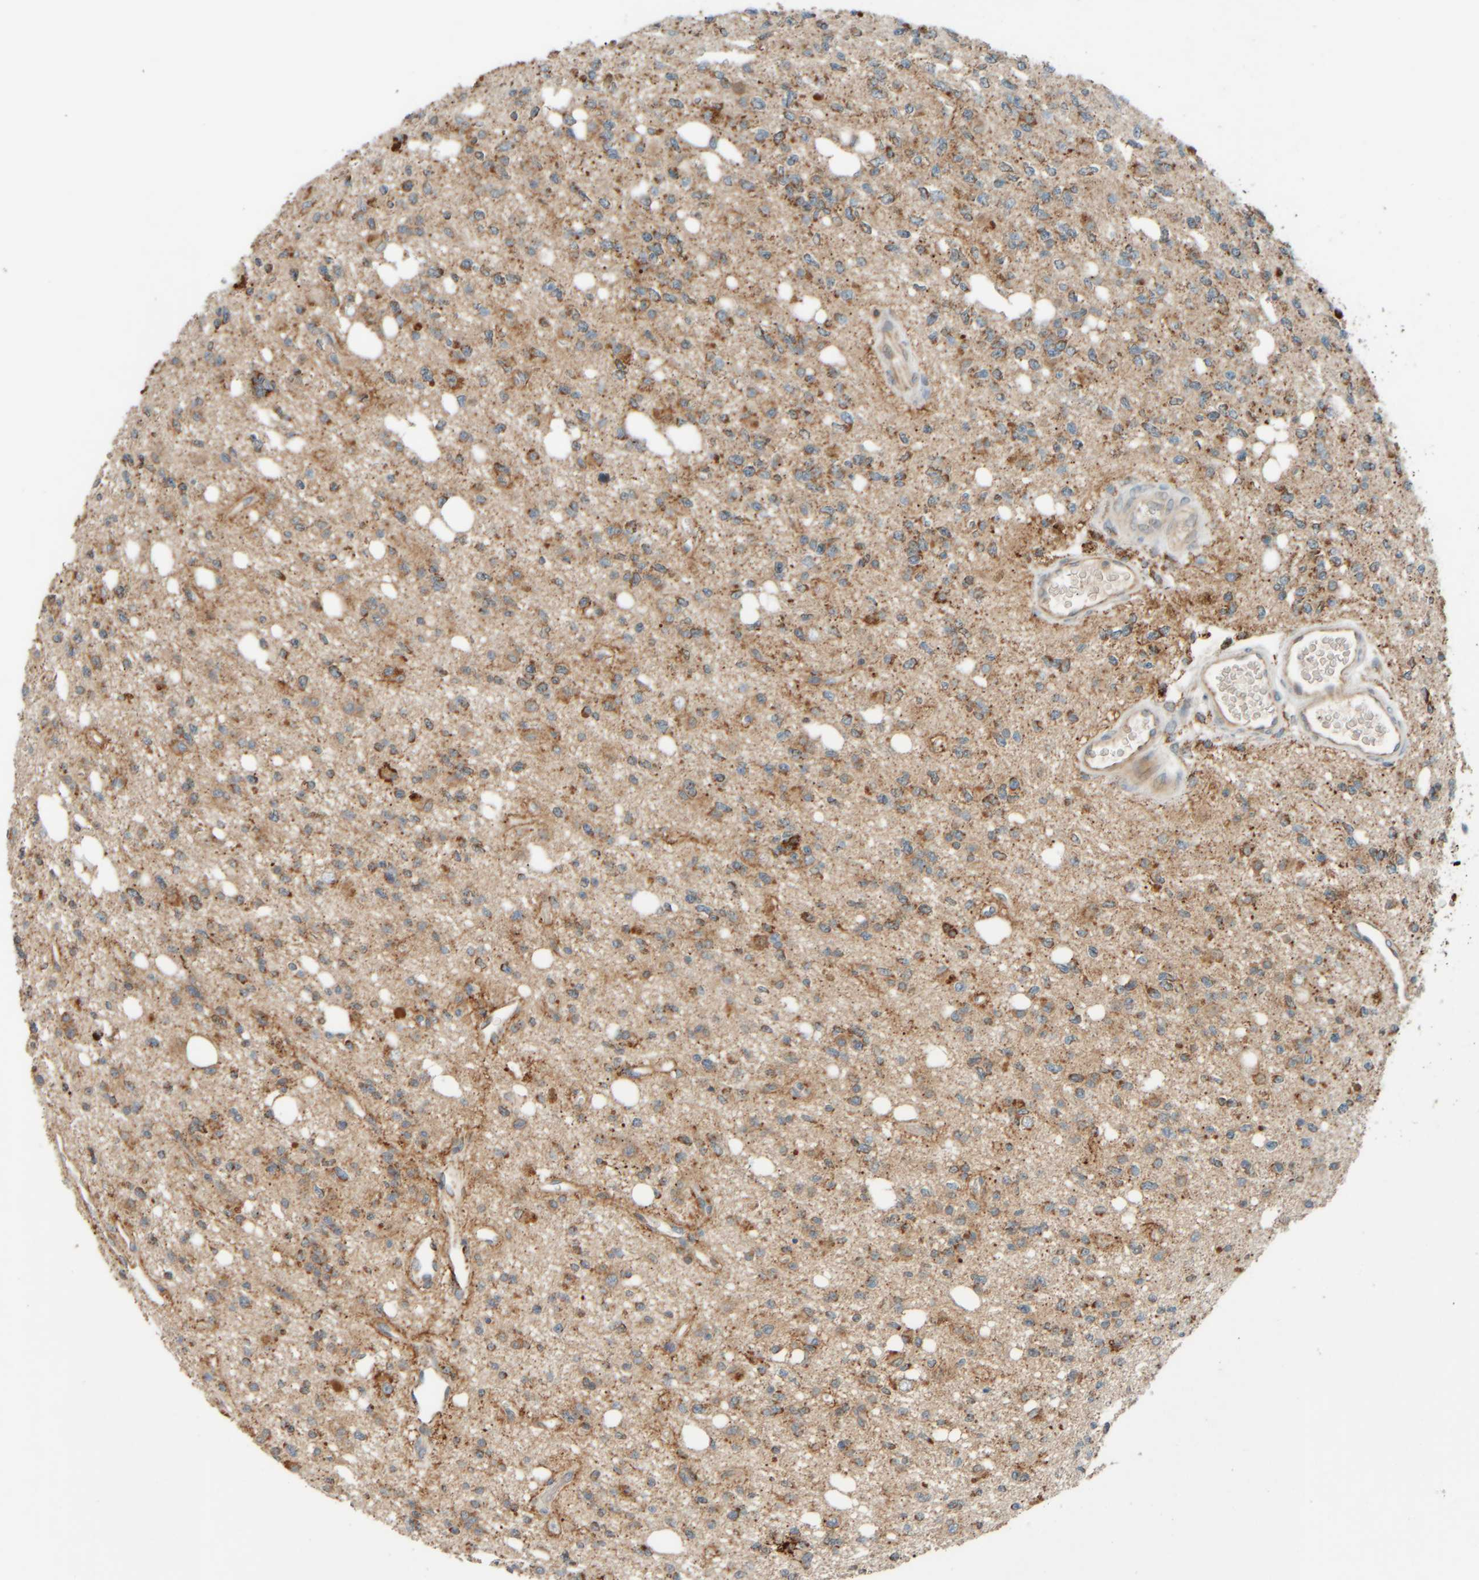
{"staining": {"intensity": "moderate", "quantity": "25%-75%", "location": "cytoplasmic/membranous"}, "tissue": "glioma", "cell_type": "Tumor cells", "image_type": "cancer", "snomed": [{"axis": "morphology", "description": "Glioma, malignant, High grade"}, {"axis": "topography", "description": "Brain"}], "caption": "Approximately 25%-75% of tumor cells in glioma exhibit moderate cytoplasmic/membranous protein staining as visualized by brown immunohistochemical staining.", "gene": "SPAG5", "patient": {"sex": "female", "age": 62}}